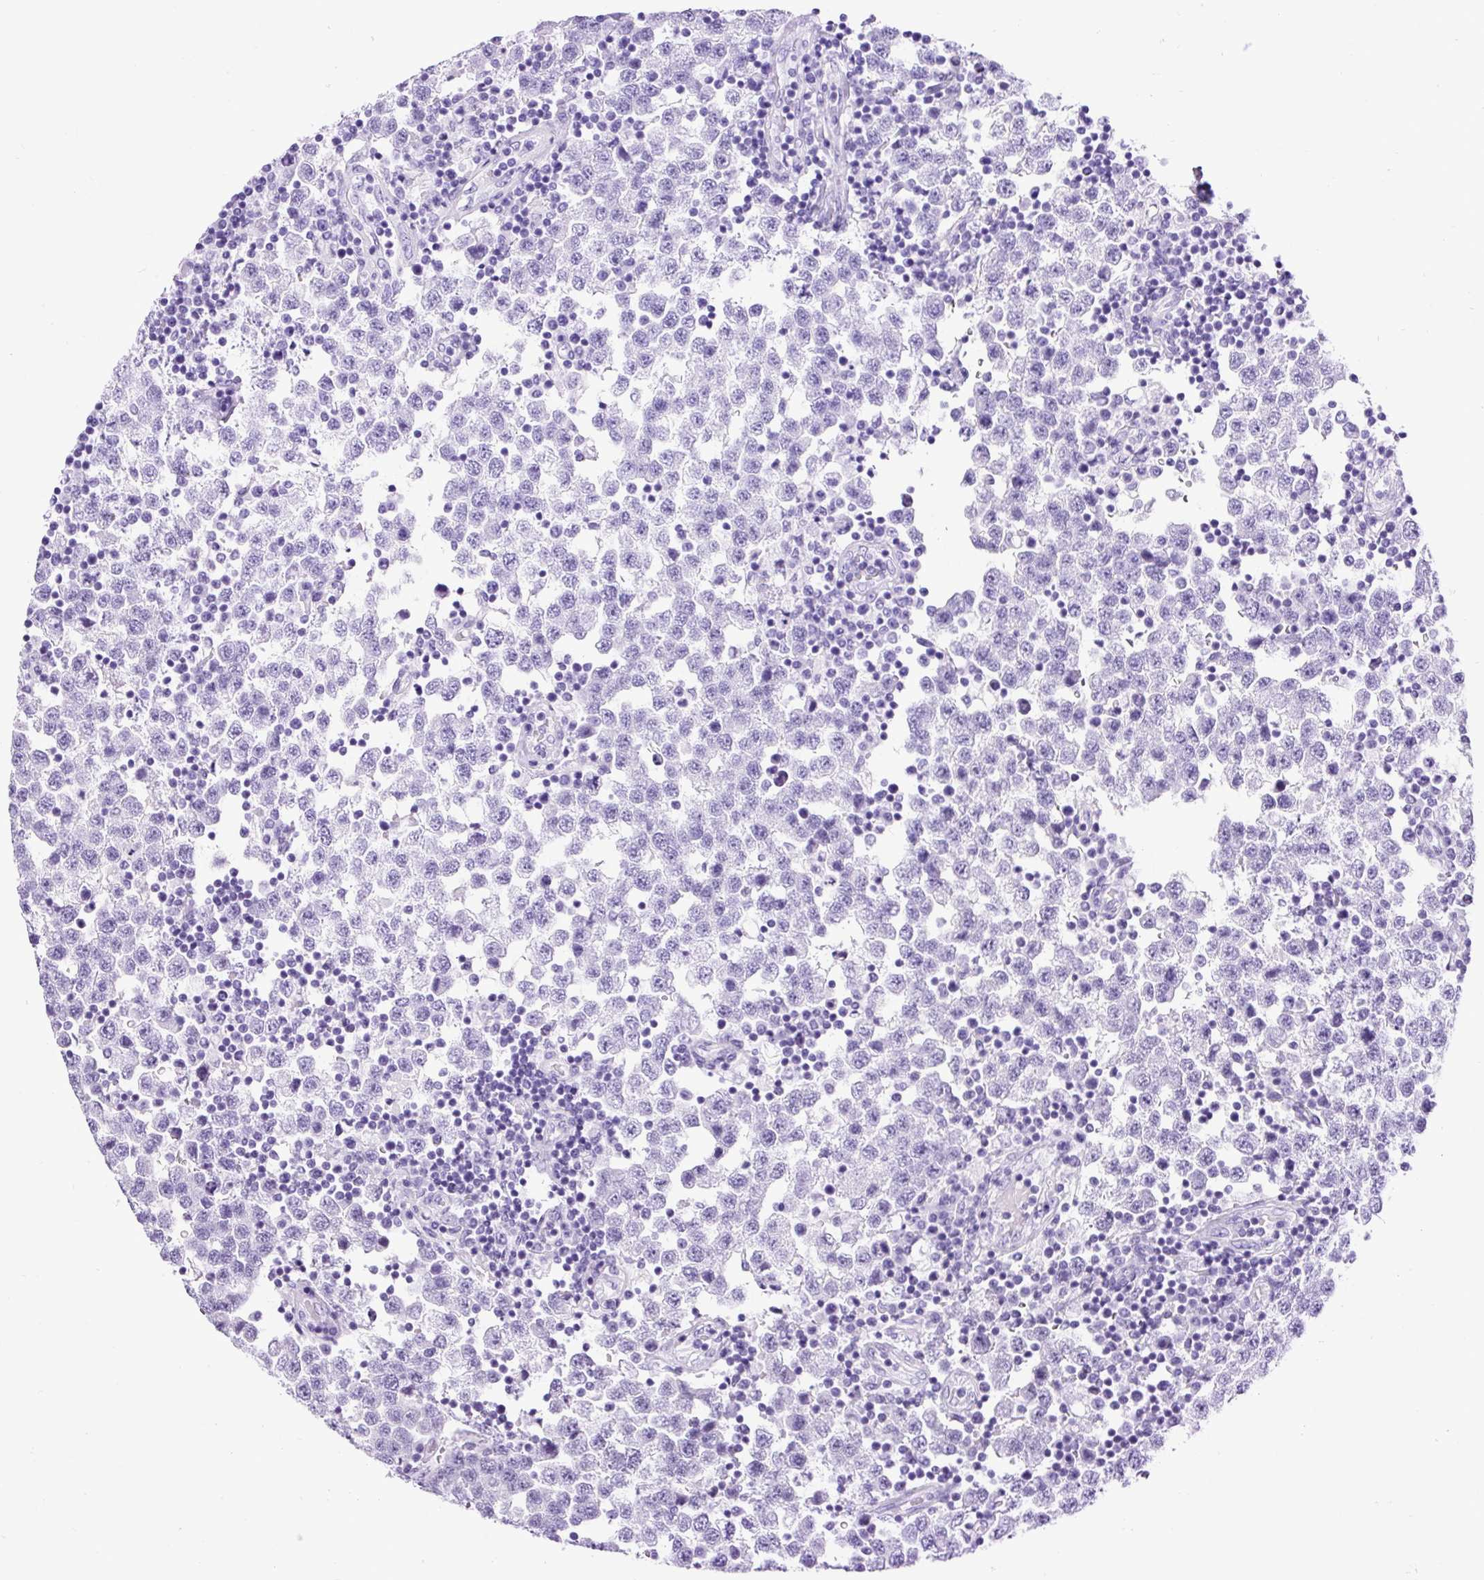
{"staining": {"intensity": "negative", "quantity": "none", "location": "none"}, "tissue": "testis cancer", "cell_type": "Tumor cells", "image_type": "cancer", "snomed": [{"axis": "morphology", "description": "Seminoma, NOS"}, {"axis": "topography", "description": "Testis"}], "caption": "The micrograph reveals no staining of tumor cells in testis cancer.", "gene": "CEL", "patient": {"sex": "male", "age": 34}}